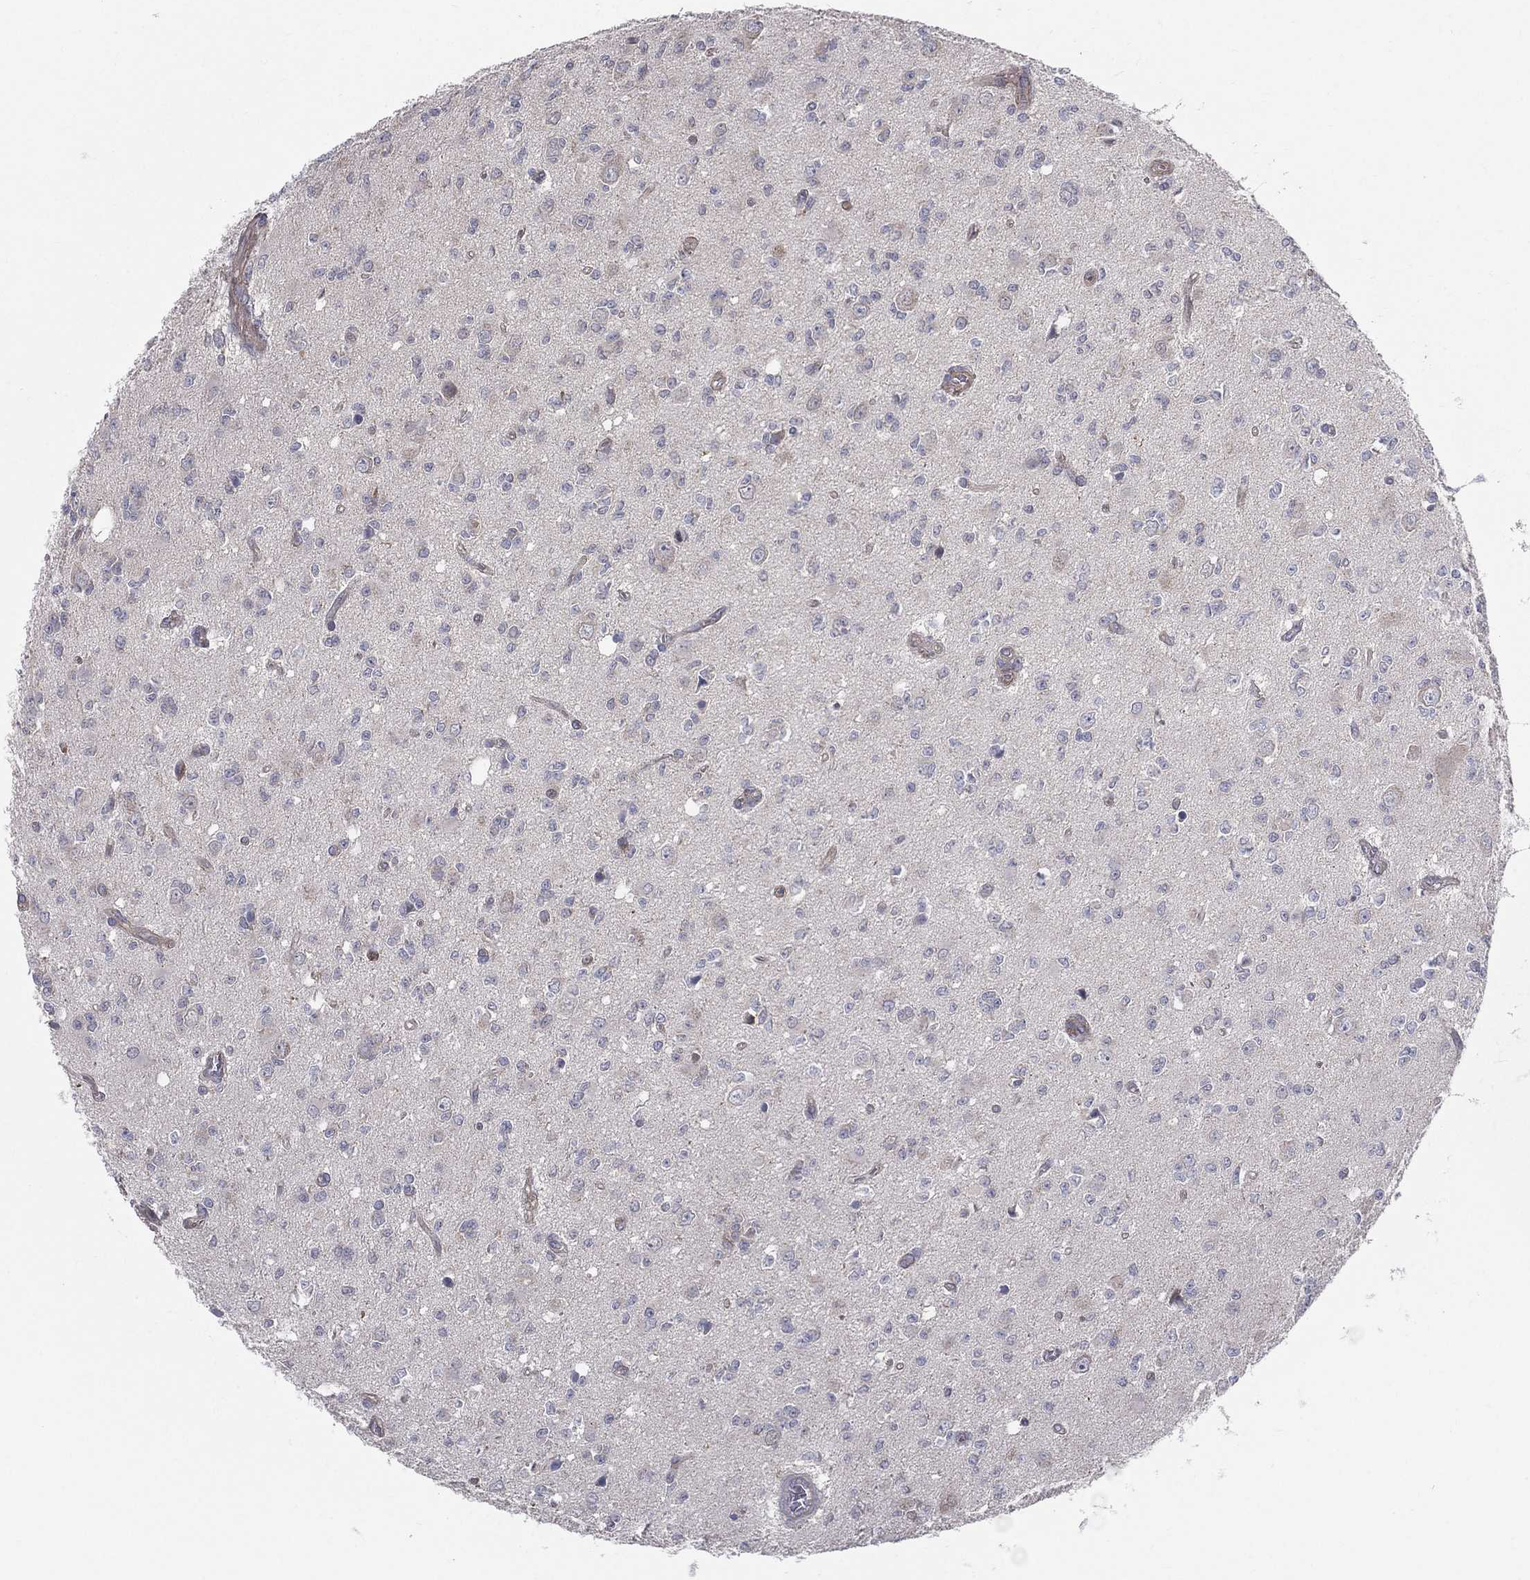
{"staining": {"intensity": "negative", "quantity": "none", "location": "none"}, "tissue": "glioma", "cell_type": "Tumor cells", "image_type": "cancer", "snomed": [{"axis": "morphology", "description": "Glioma, malignant, Low grade"}, {"axis": "topography", "description": "Brain"}], "caption": "High magnification brightfield microscopy of glioma stained with DAB (brown) and counterstained with hematoxylin (blue): tumor cells show no significant positivity. (Brightfield microscopy of DAB immunohistochemistry at high magnification).", "gene": "POMZP3", "patient": {"sex": "female", "age": 45}}